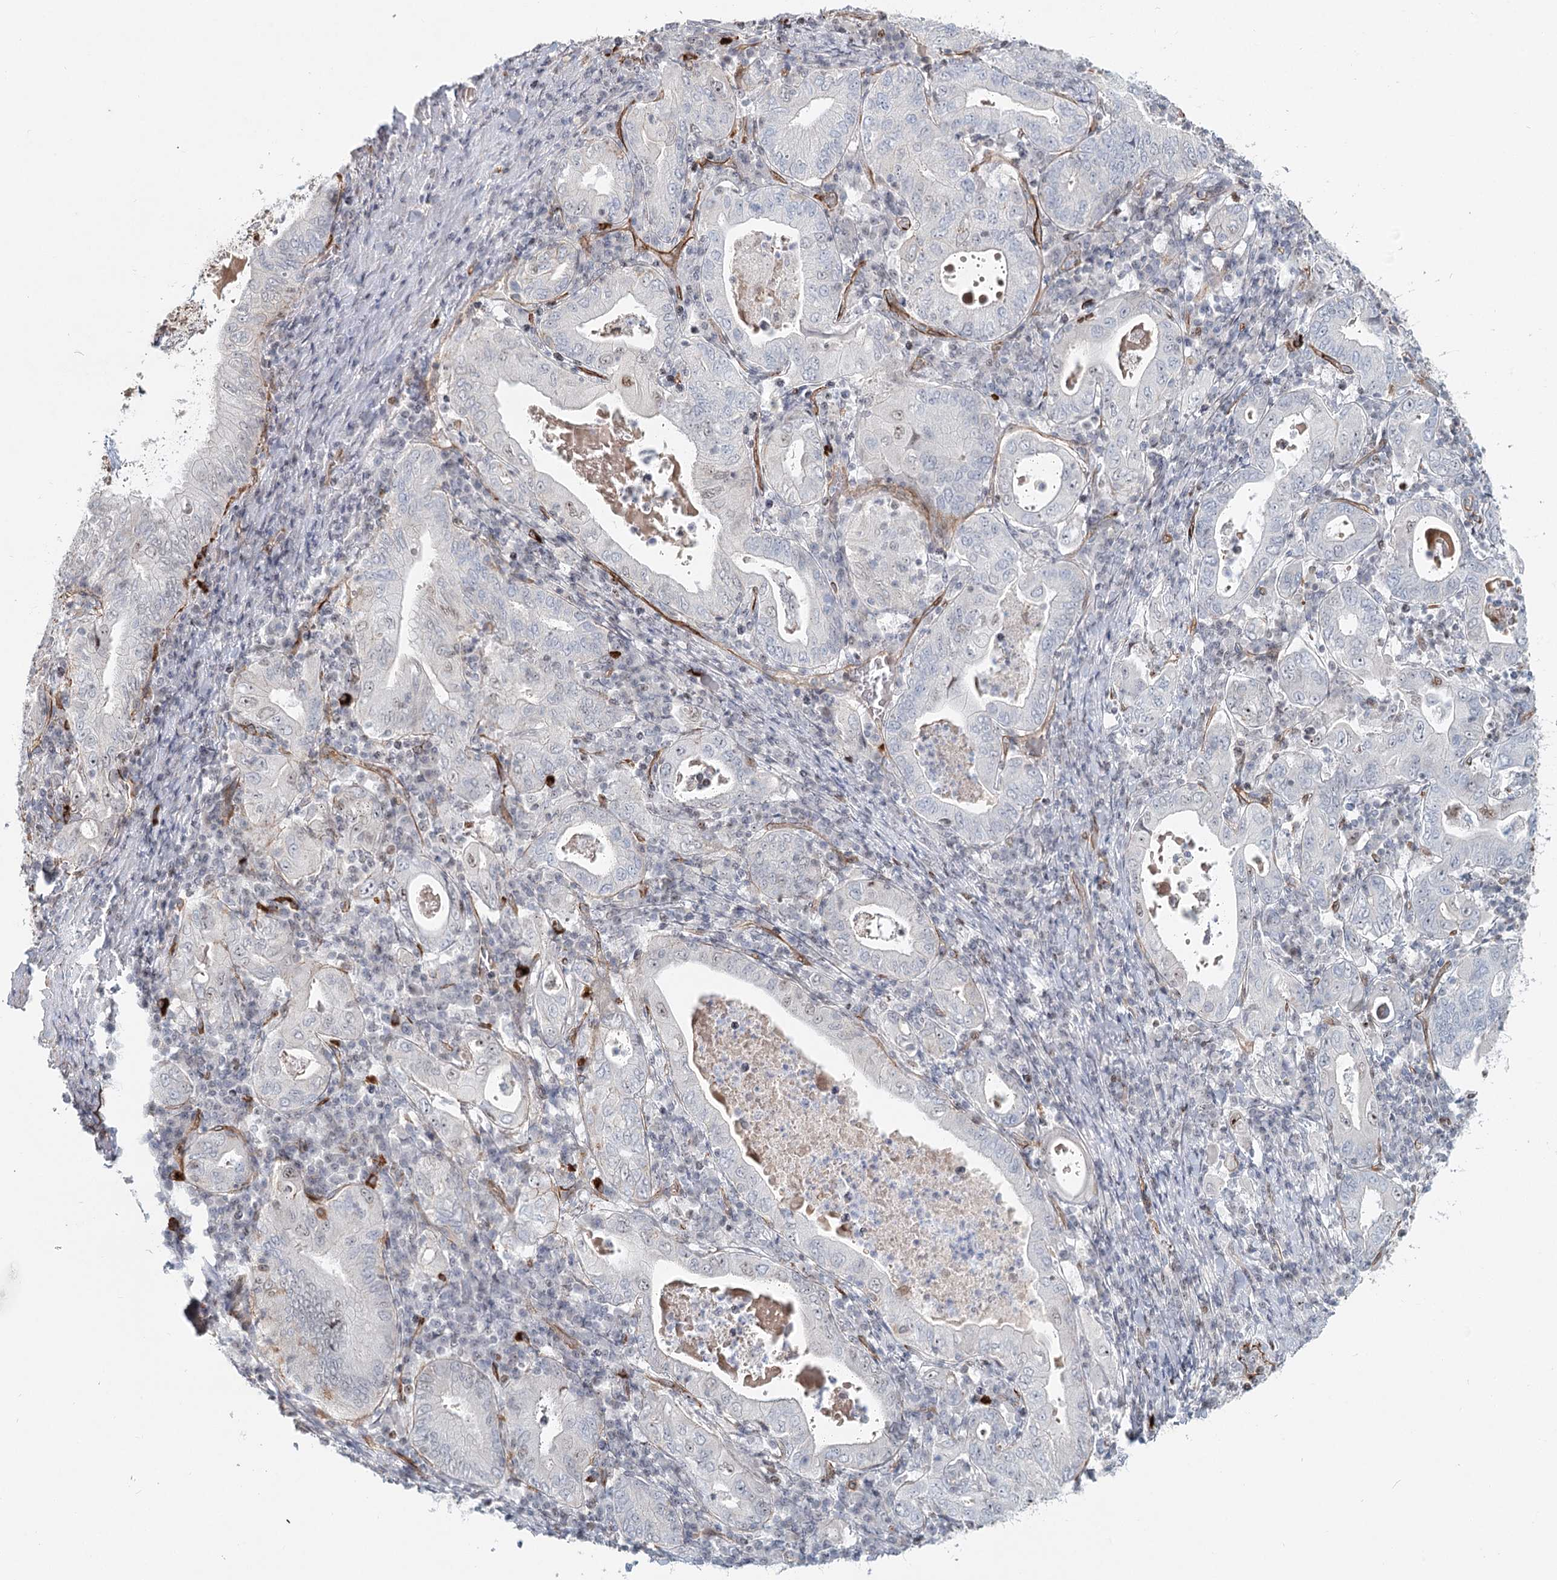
{"staining": {"intensity": "negative", "quantity": "none", "location": "none"}, "tissue": "stomach cancer", "cell_type": "Tumor cells", "image_type": "cancer", "snomed": [{"axis": "morphology", "description": "Normal tissue, NOS"}, {"axis": "morphology", "description": "Adenocarcinoma, NOS"}, {"axis": "topography", "description": "Esophagus"}, {"axis": "topography", "description": "Stomach, upper"}, {"axis": "topography", "description": "Peripheral nerve tissue"}], "caption": "A high-resolution micrograph shows immunohistochemistry (IHC) staining of stomach cancer, which shows no significant staining in tumor cells. The staining was performed using DAB (3,3'-diaminobenzidine) to visualize the protein expression in brown, while the nuclei were stained in blue with hematoxylin (Magnification: 20x).", "gene": "ZFYVE28", "patient": {"sex": "male", "age": 62}}